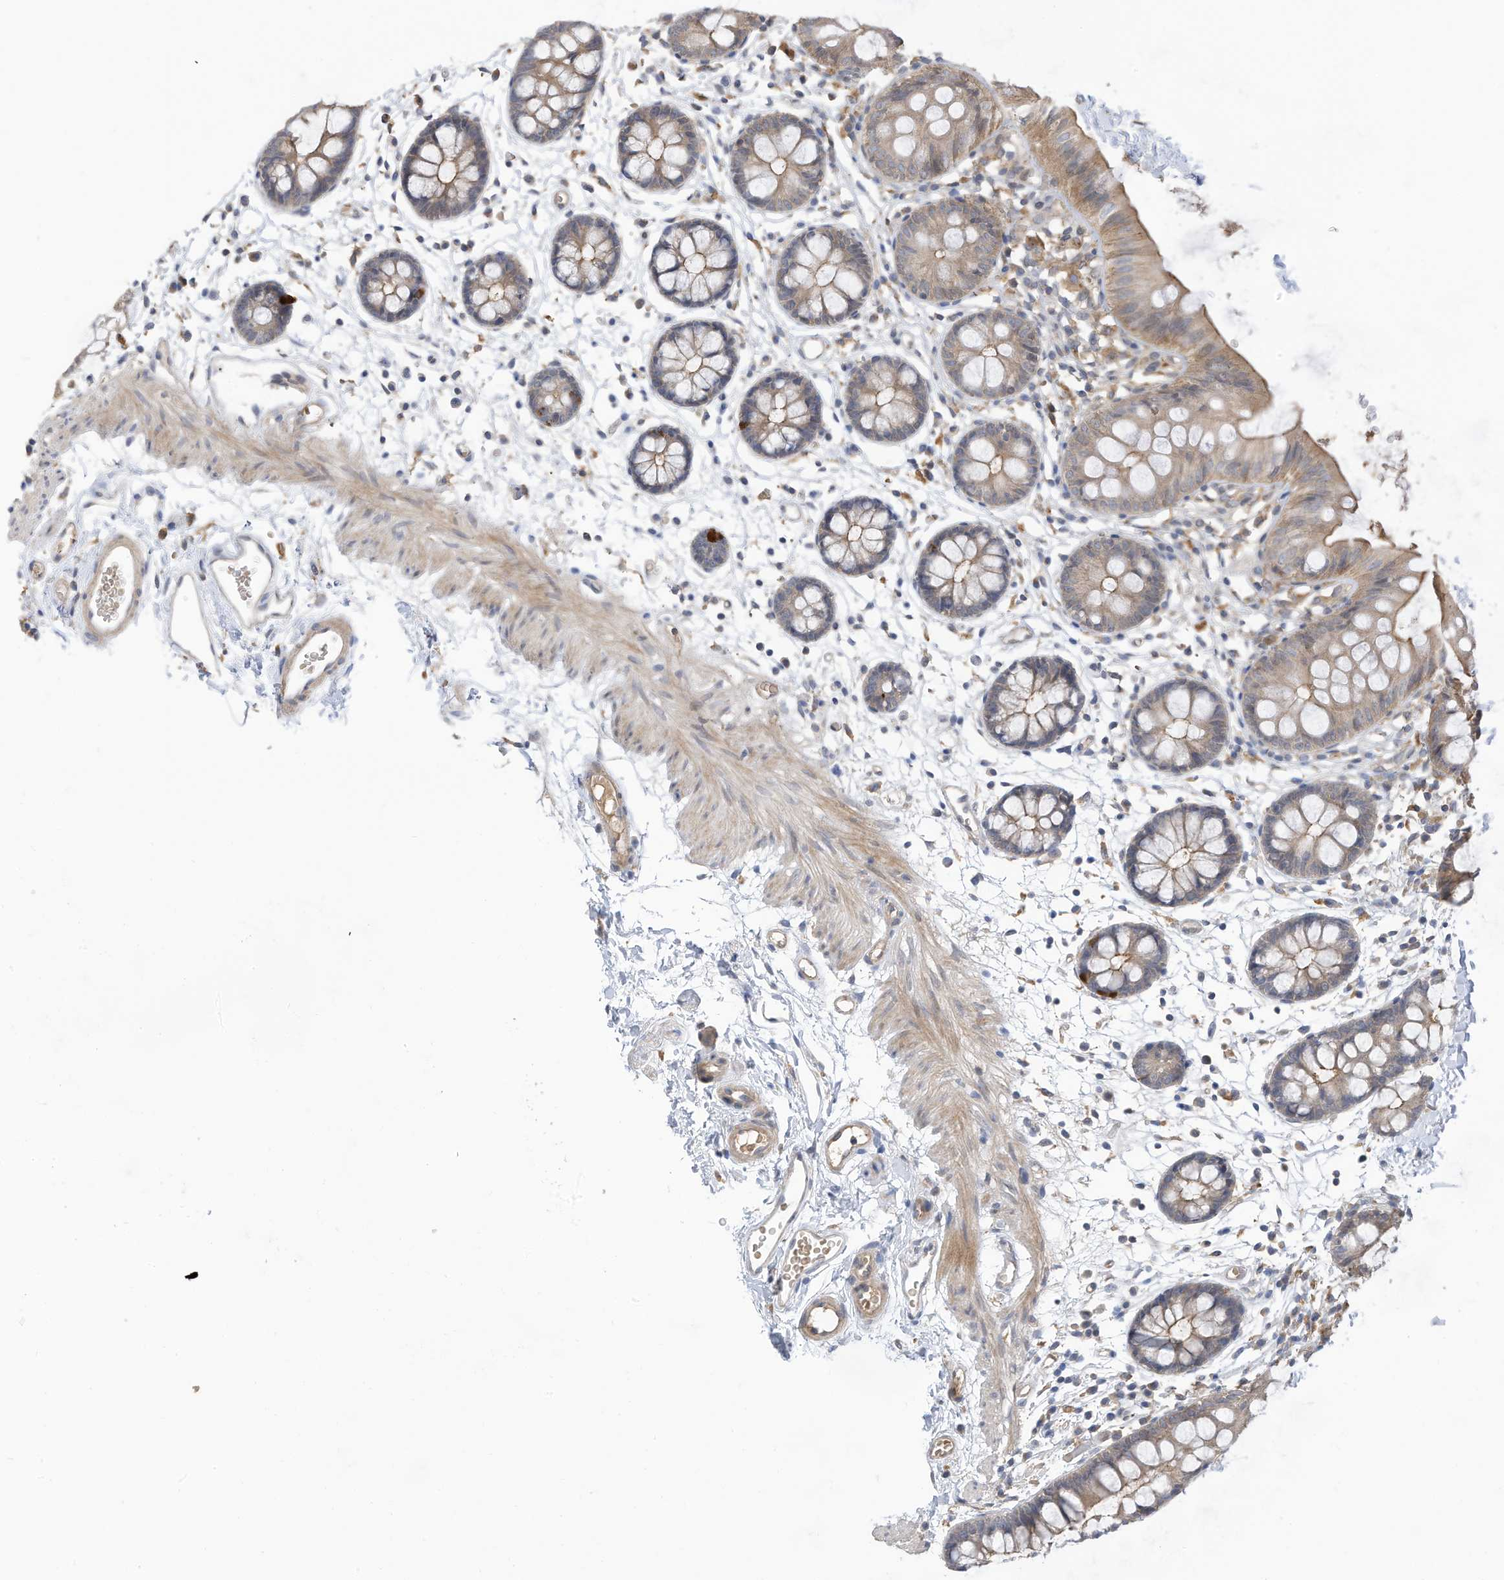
{"staining": {"intensity": "moderate", "quantity": ">75%", "location": "cytoplasmic/membranous"}, "tissue": "colon", "cell_type": "Endothelial cells", "image_type": "normal", "snomed": [{"axis": "morphology", "description": "Normal tissue, NOS"}, {"axis": "topography", "description": "Colon"}], "caption": "Endothelial cells reveal moderate cytoplasmic/membranous staining in about >75% of cells in benign colon.", "gene": "REC8", "patient": {"sex": "male", "age": 56}}